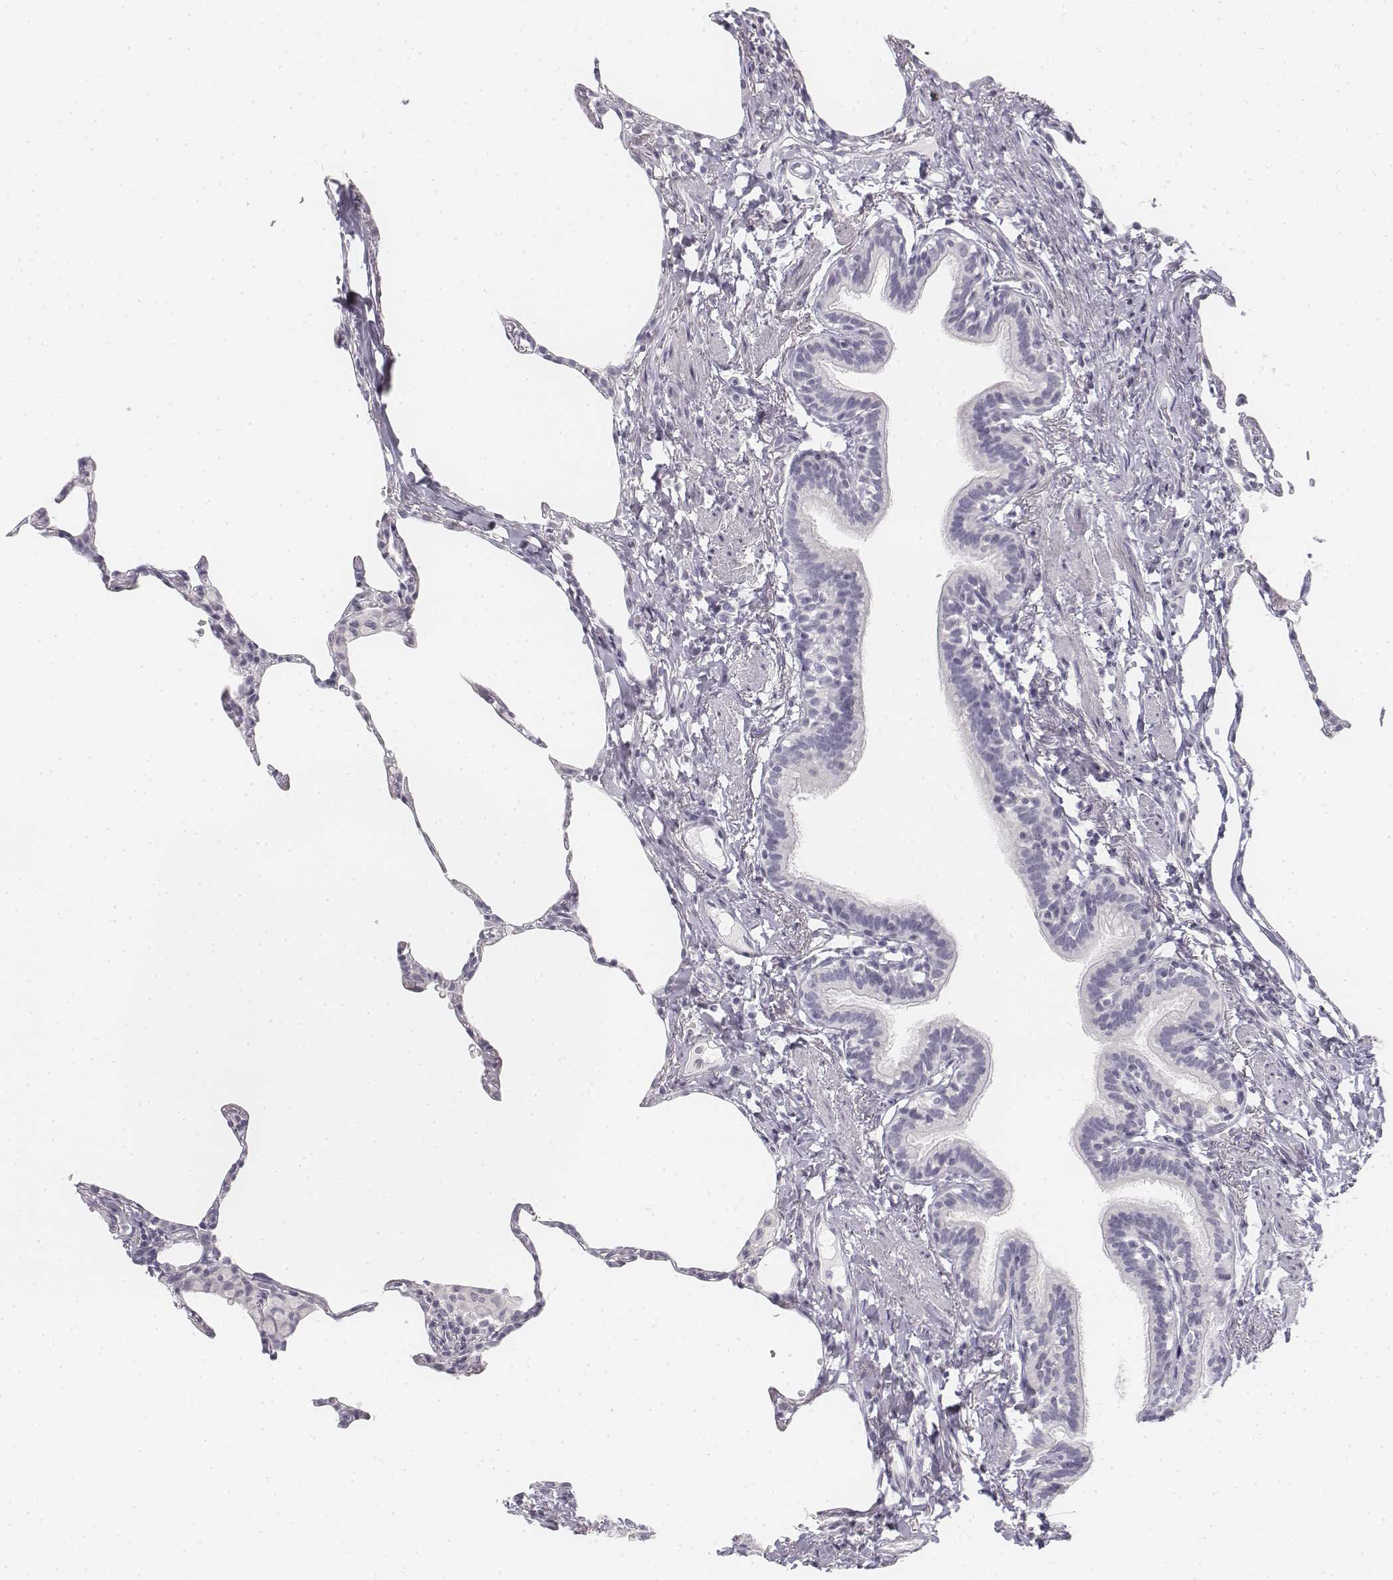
{"staining": {"intensity": "negative", "quantity": "none", "location": "none"}, "tissue": "lung", "cell_type": "Alveolar cells", "image_type": "normal", "snomed": [{"axis": "morphology", "description": "Normal tissue, NOS"}, {"axis": "topography", "description": "Lung"}], "caption": "IHC histopathology image of normal lung stained for a protein (brown), which exhibits no staining in alveolar cells.", "gene": "KRT25", "patient": {"sex": "female", "age": 57}}